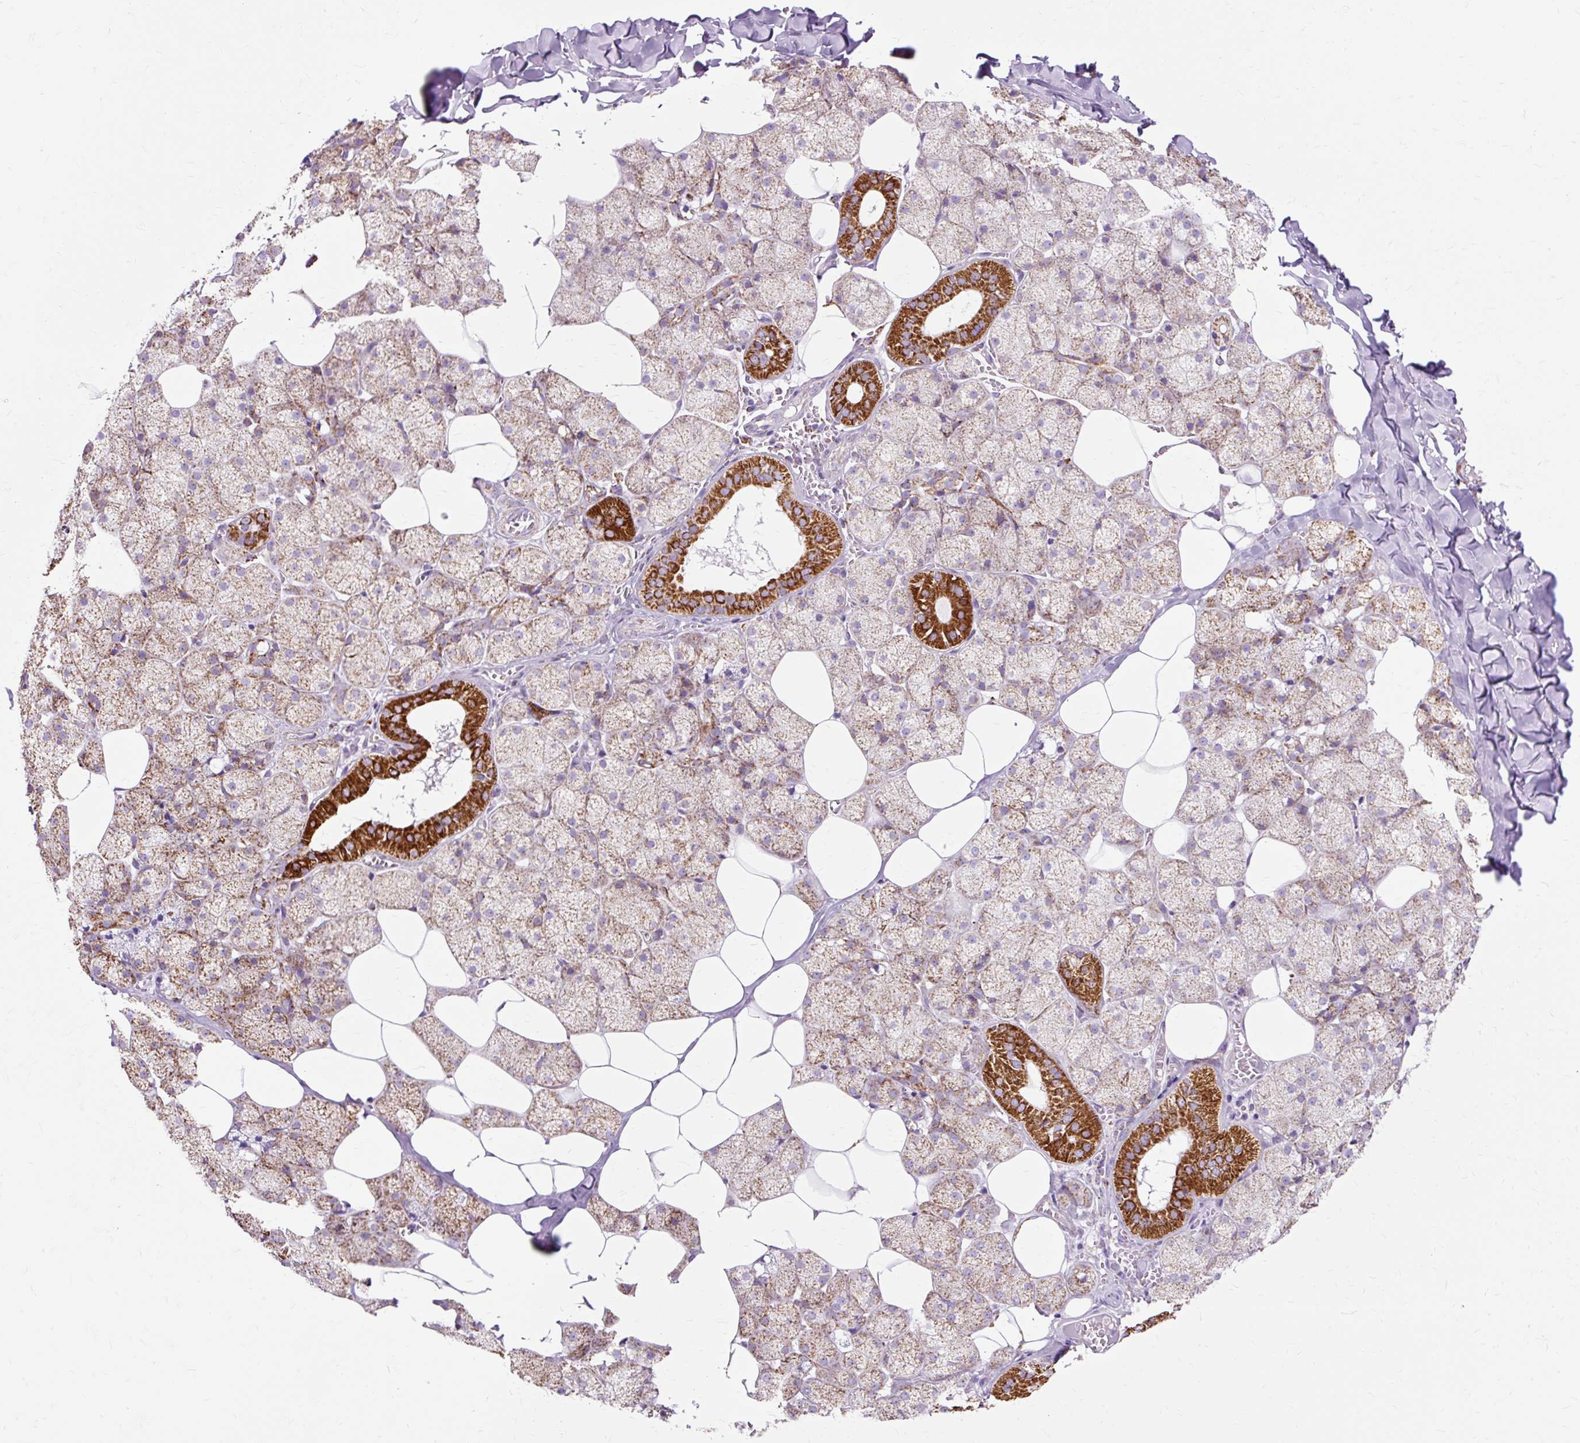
{"staining": {"intensity": "strong", "quantity": ">75%", "location": "cytoplasmic/membranous"}, "tissue": "salivary gland", "cell_type": "Glandular cells", "image_type": "normal", "snomed": [{"axis": "morphology", "description": "Normal tissue, NOS"}, {"axis": "topography", "description": "Salivary gland"}, {"axis": "topography", "description": "Peripheral nerve tissue"}], "caption": "Protein staining of normal salivary gland shows strong cytoplasmic/membranous positivity in about >75% of glandular cells.", "gene": "DLAT", "patient": {"sex": "male", "age": 38}}